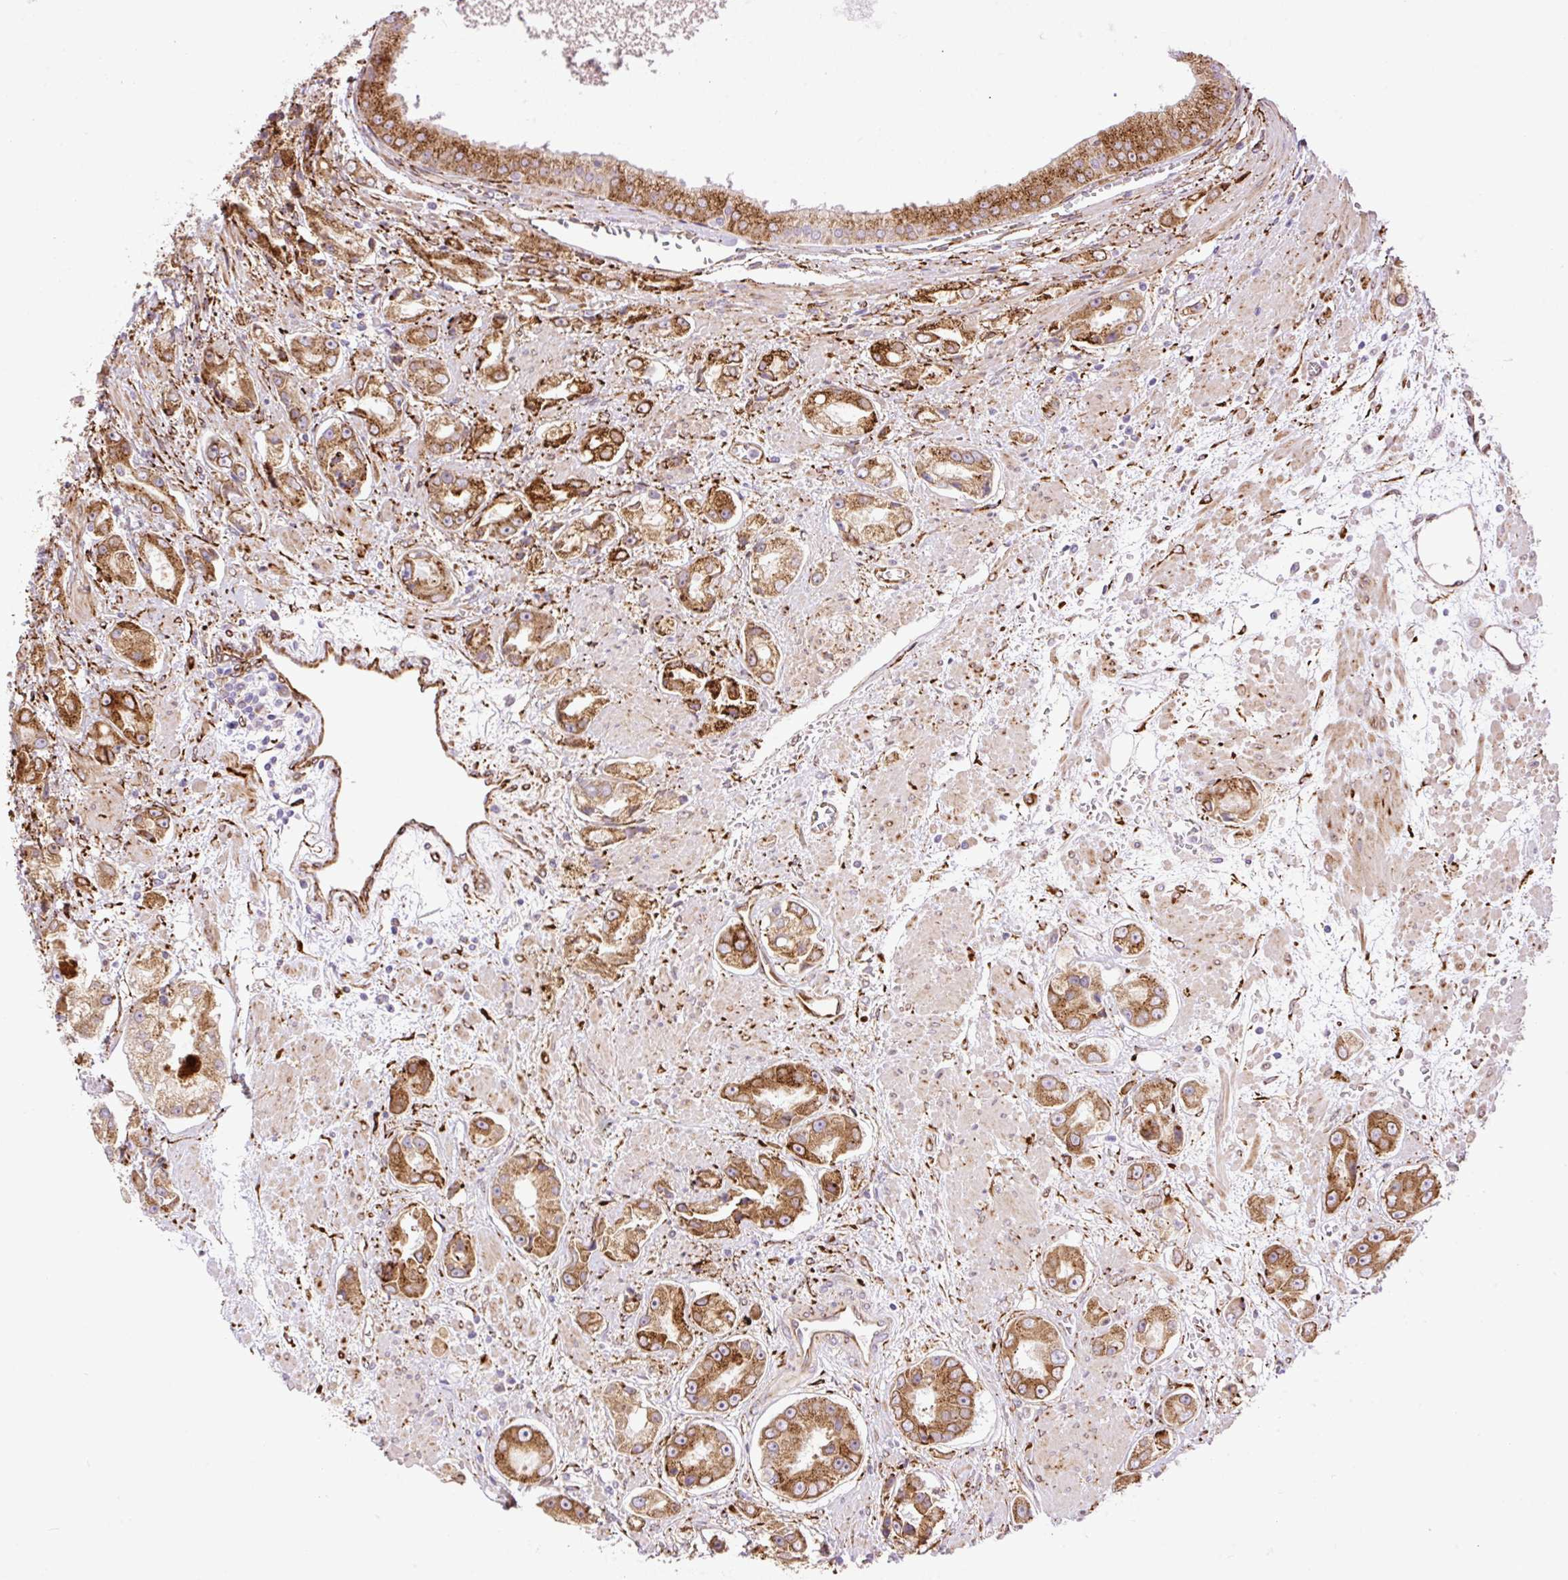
{"staining": {"intensity": "strong", "quantity": ">75%", "location": "cytoplasmic/membranous"}, "tissue": "prostate cancer", "cell_type": "Tumor cells", "image_type": "cancer", "snomed": [{"axis": "morphology", "description": "Adenocarcinoma, High grade"}, {"axis": "topography", "description": "Prostate"}], "caption": "High-grade adenocarcinoma (prostate) stained with a protein marker shows strong staining in tumor cells.", "gene": "RAB30", "patient": {"sex": "male", "age": 67}}